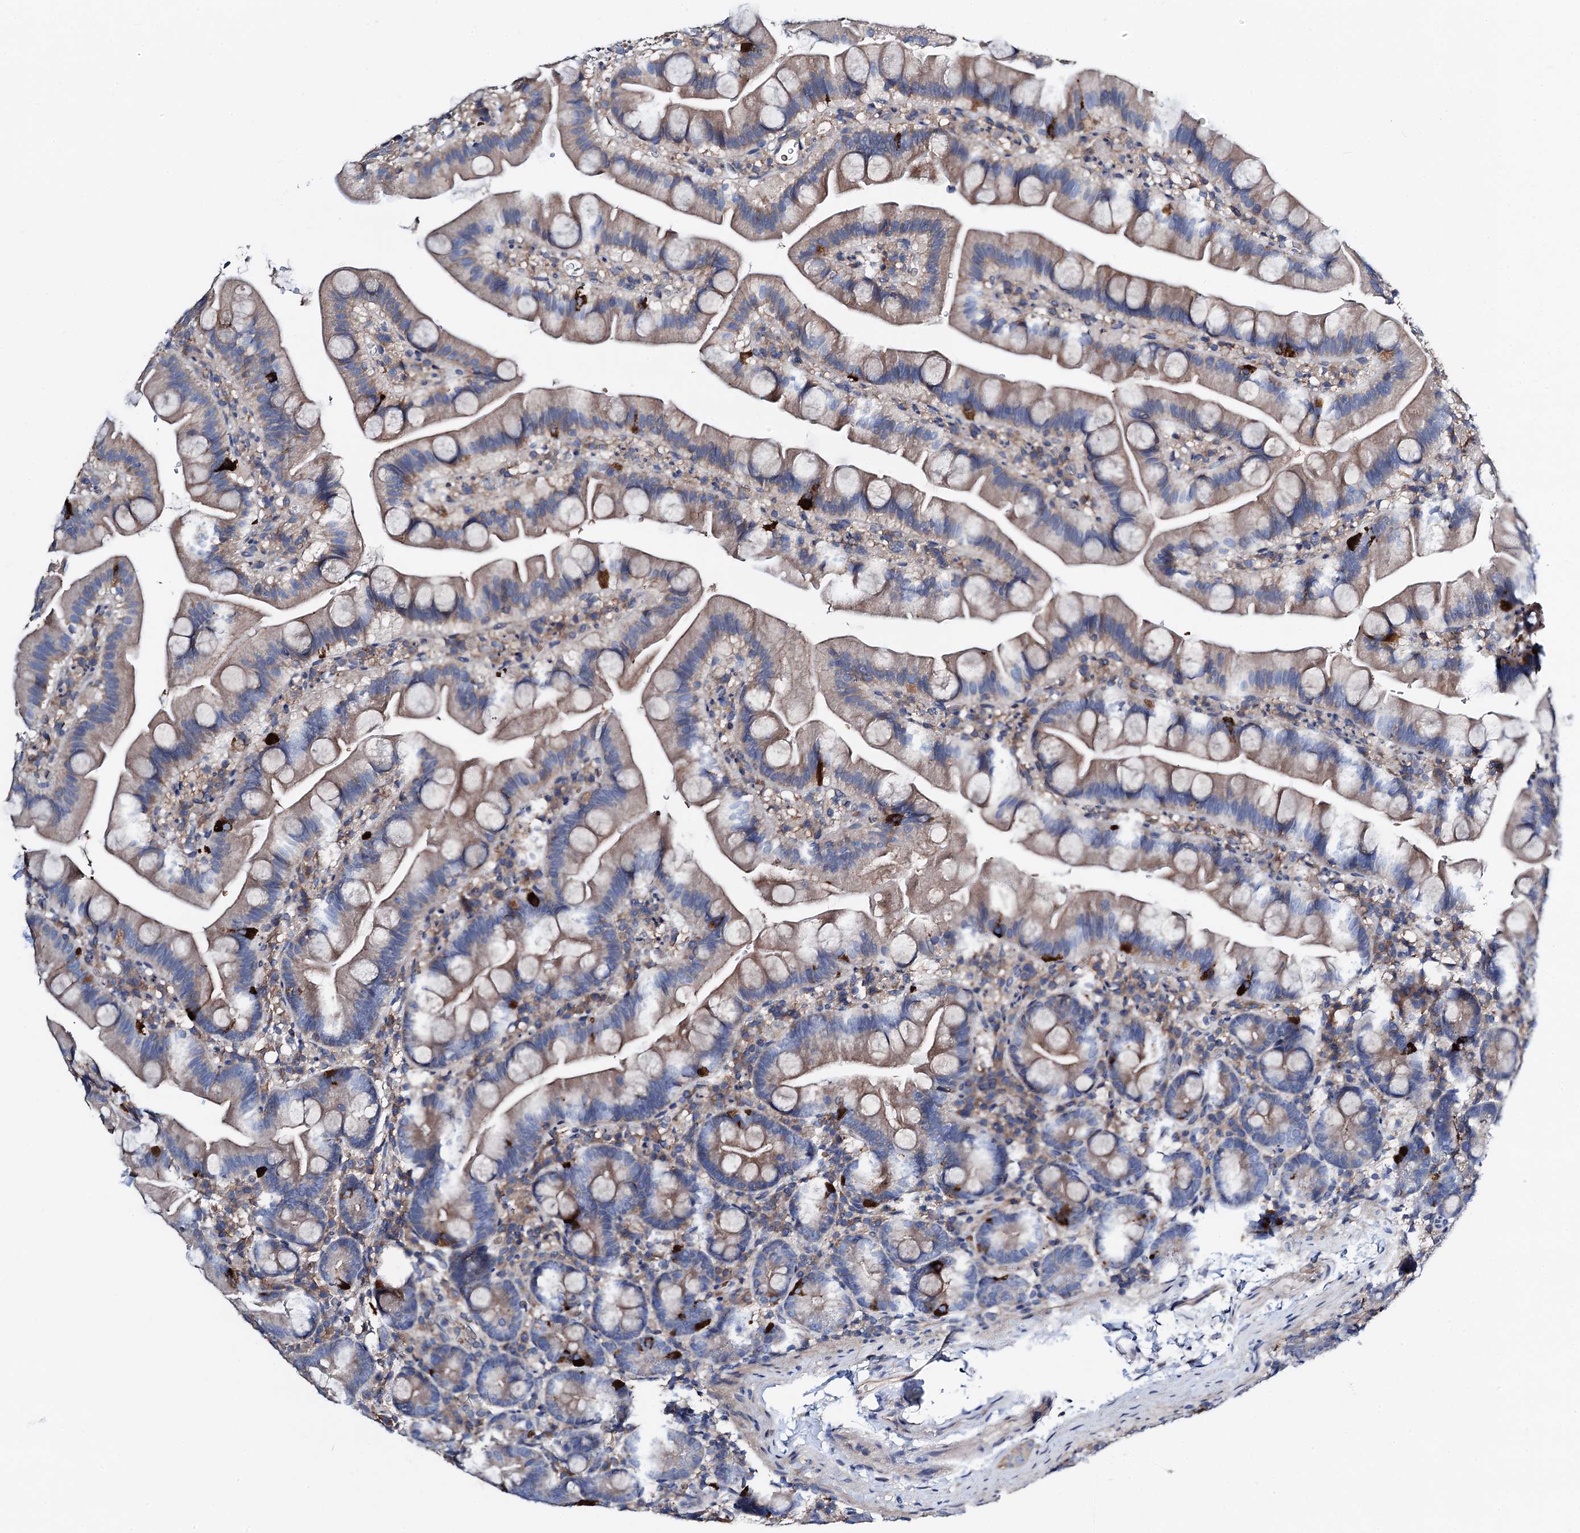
{"staining": {"intensity": "strong", "quantity": "<25%", "location": "cytoplasmic/membranous"}, "tissue": "small intestine", "cell_type": "Glandular cells", "image_type": "normal", "snomed": [{"axis": "morphology", "description": "Normal tissue, NOS"}, {"axis": "topography", "description": "Small intestine"}], "caption": "Immunohistochemical staining of unremarkable human small intestine displays <25% levels of strong cytoplasmic/membranous protein staining in approximately <25% of glandular cells.", "gene": "GCOM1", "patient": {"sex": "female", "age": 68}}